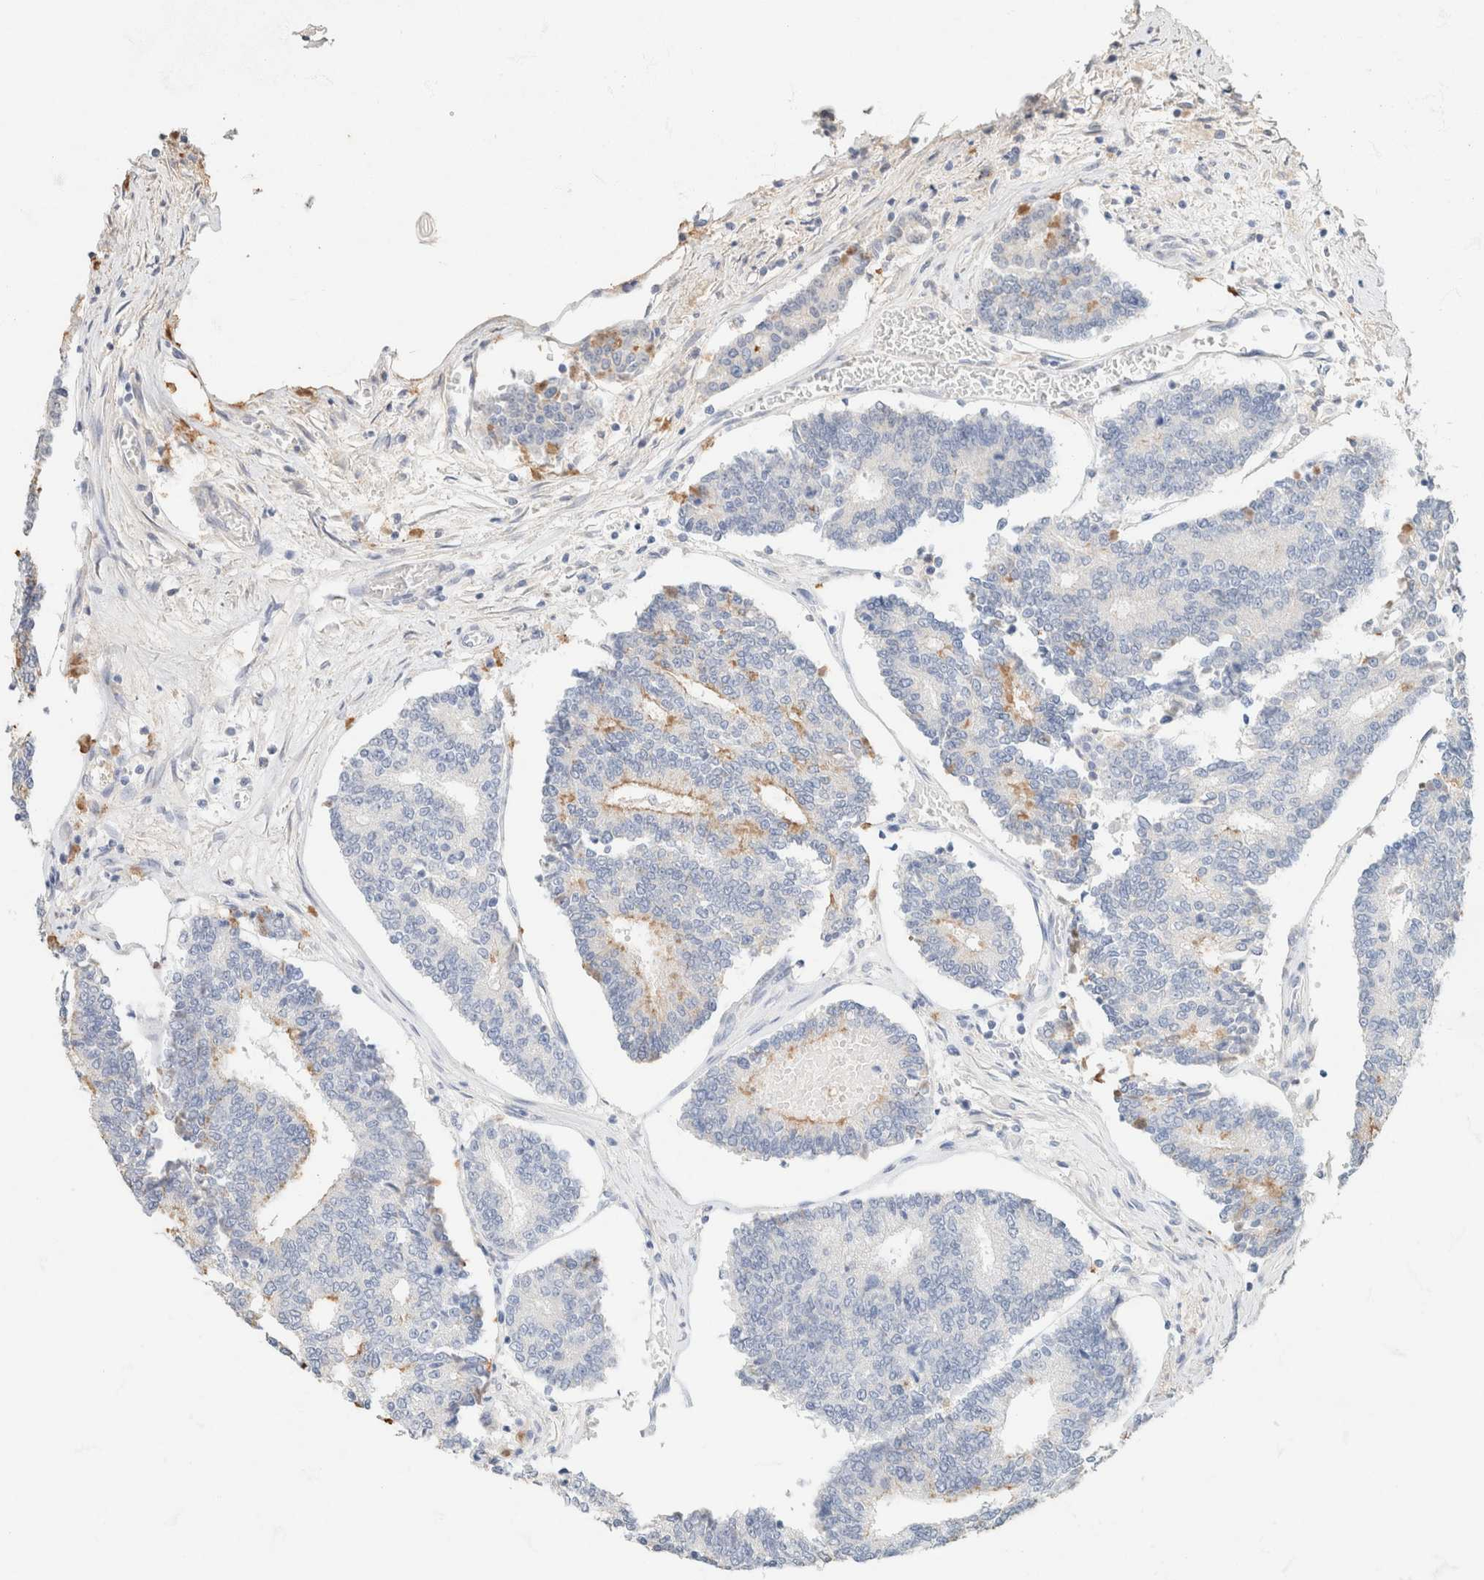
{"staining": {"intensity": "moderate", "quantity": "<25%", "location": "cytoplasmic/membranous"}, "tissue": "prostate cancer", "cell_type": "Tumor cells", "image_type": "cancer", "snomed": [{"axis": "morphology", "description": "Normal tissue, NOS"}, {"axis": "morphology", "description": "Adenocarcinoma, High grade"}, {"axis": "topography", "description": "Prostate"}, {"axis": "topography", "description": "Seminal veicle"}], "caption": "A brown stain labels moderate cytoplasmic/membranous staining of a protein in prostate cancer tumor cells.", "gene": "CA12", "patient": {"sex": "male", "age": 55}}